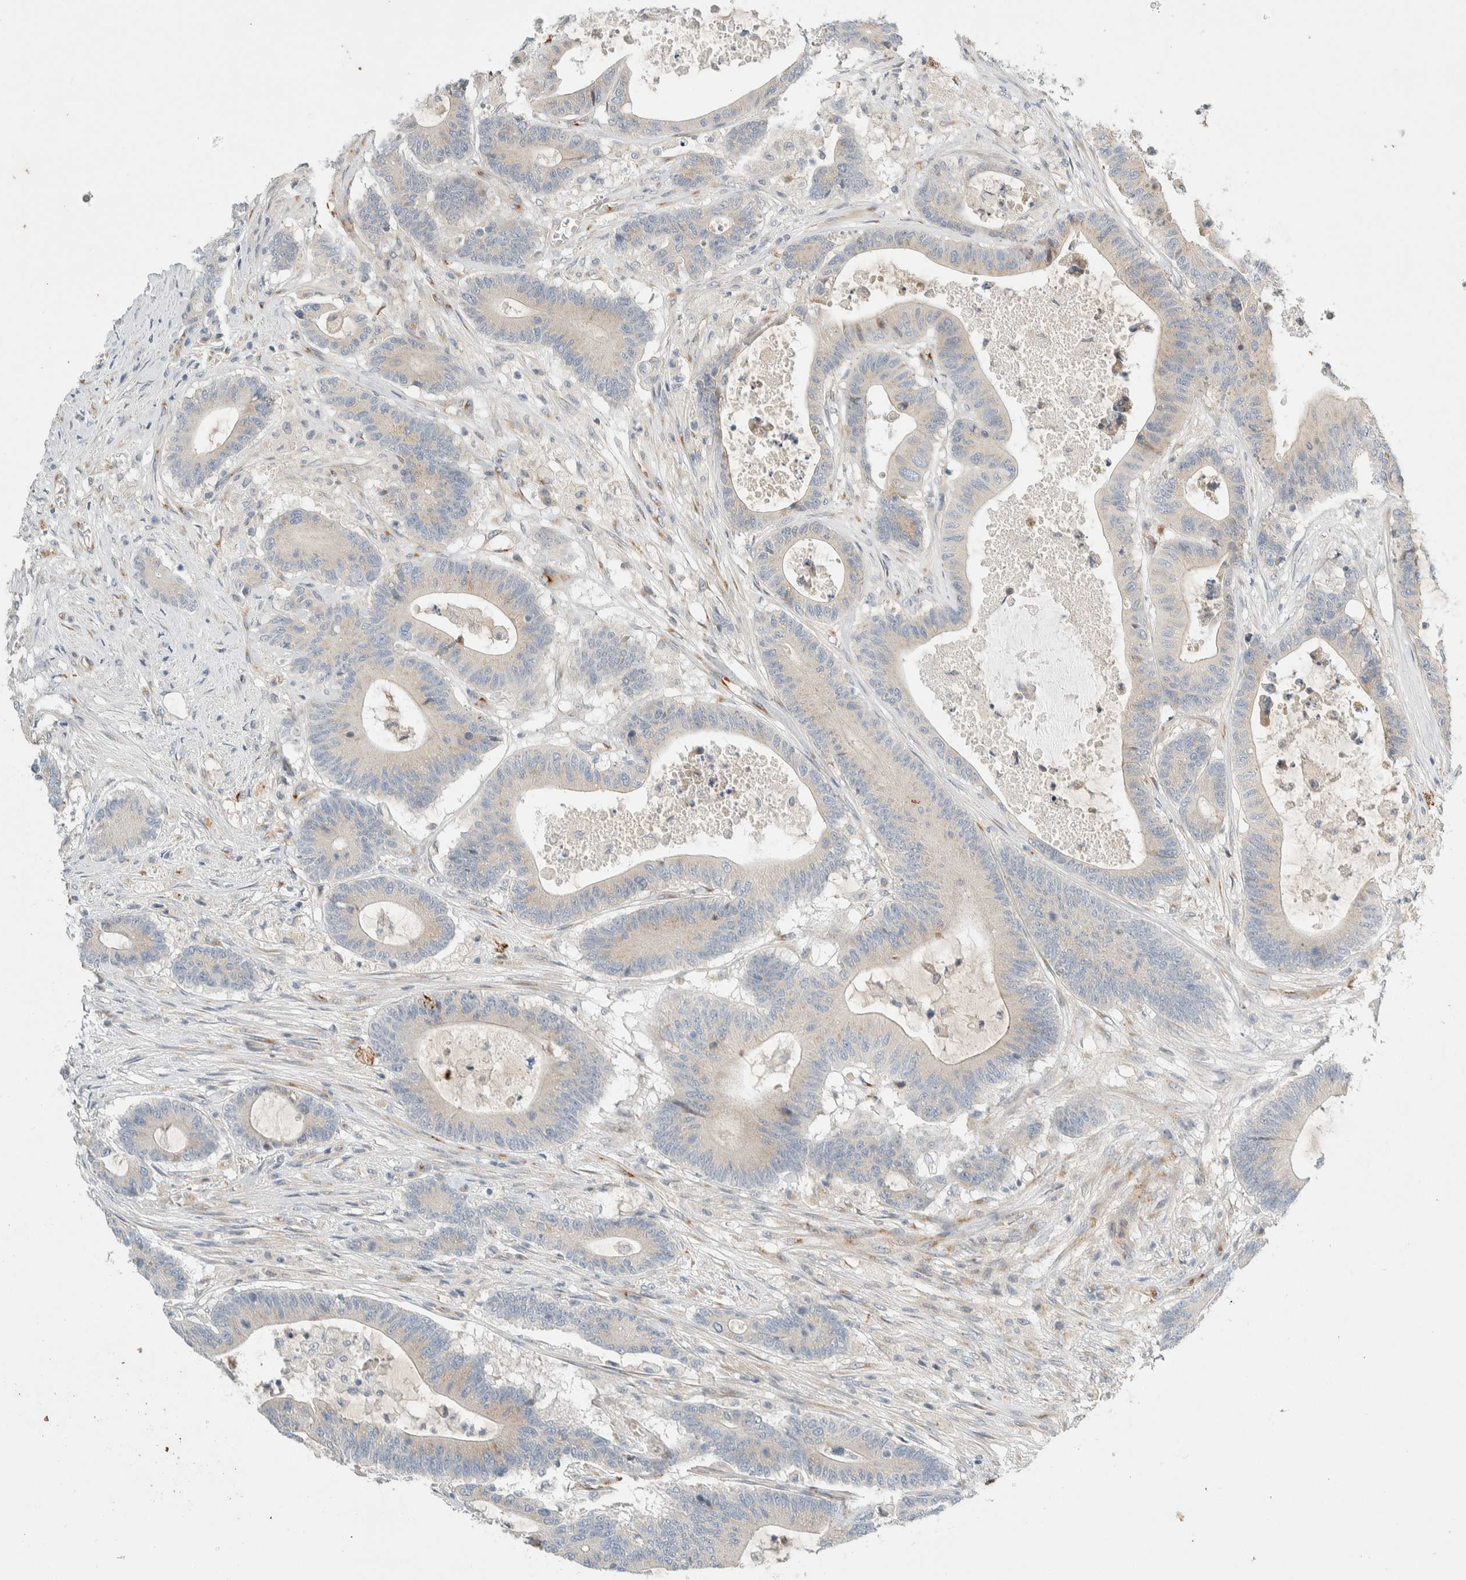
{"staining": {"intensity": "negative", "quantity": "none", "location": "none"}, "tissue": "colorectal cancer", "cell_type": "Tumor cells", "image_type": "cancer", "snomed": [{"axis": "morphology", "description": "Adenocarcinoma, NOS"}, {"axis": "topography", "description": "Colon"}], "caption": "Adenocarcinoma (colorectal) stained for a protein using immunohistochemistry (IHC) reveals no positivity tumor cells.", "gene": "TMEM184B", "patient": {"sex": "female", "age": 84}}